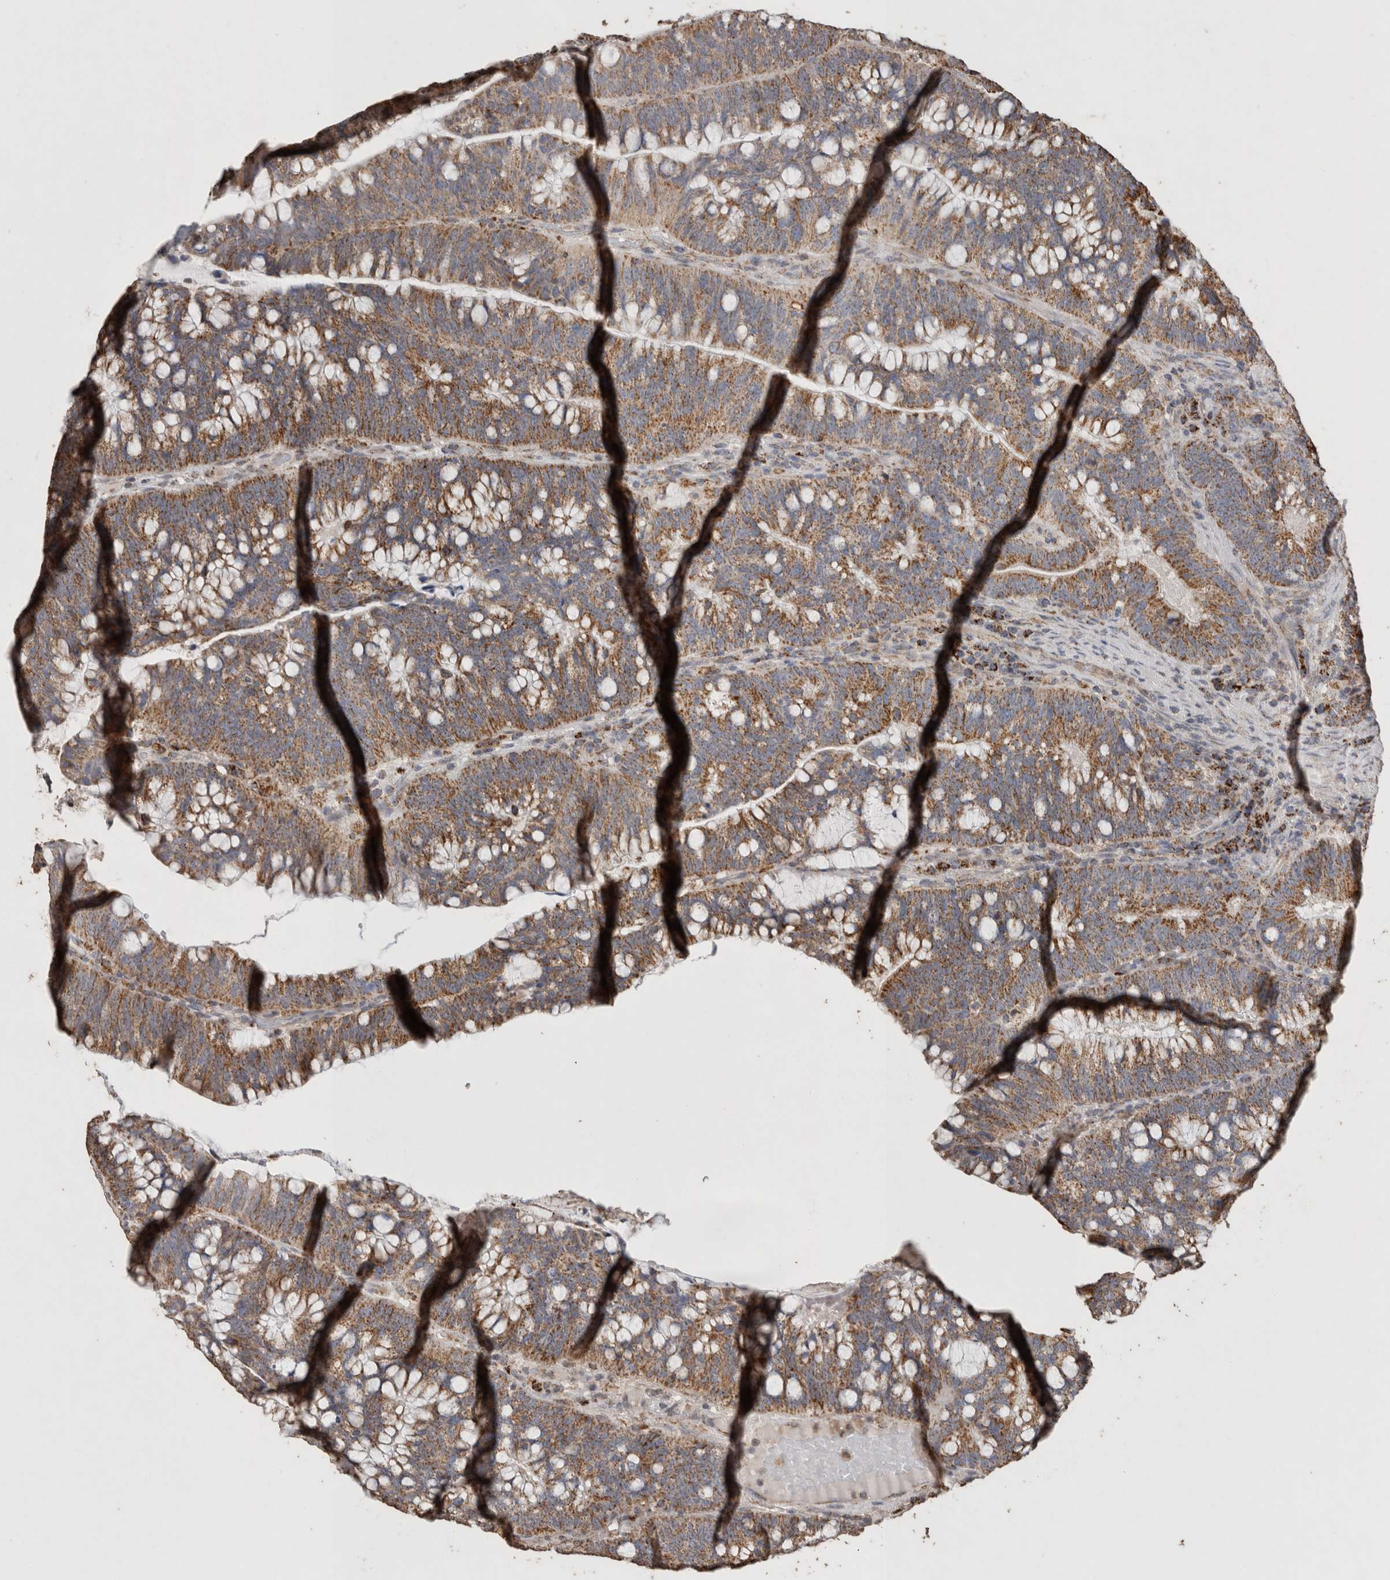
{"staining": {"intensity": "moderate", "quantity": ">75%", "location": "cytoplasmic/membranous"}, "tissue": "colorectal cancer", "cell_type": "Tumor cells", "image_type": "cancer", "snomed": [{"axis": "morphology", "description": "Adenocarcinoma, NOS"}, {"axis": "topography", "description": "Colon"}], "caption": "Immunohistochemical staining of colorectal adenocarcinoma shows moderate cytoplasmic/membranous protein expression in approximately >75% of tumor cells.", "gene": "ACADM", "patient": {"sex": "female", "age": 66}}